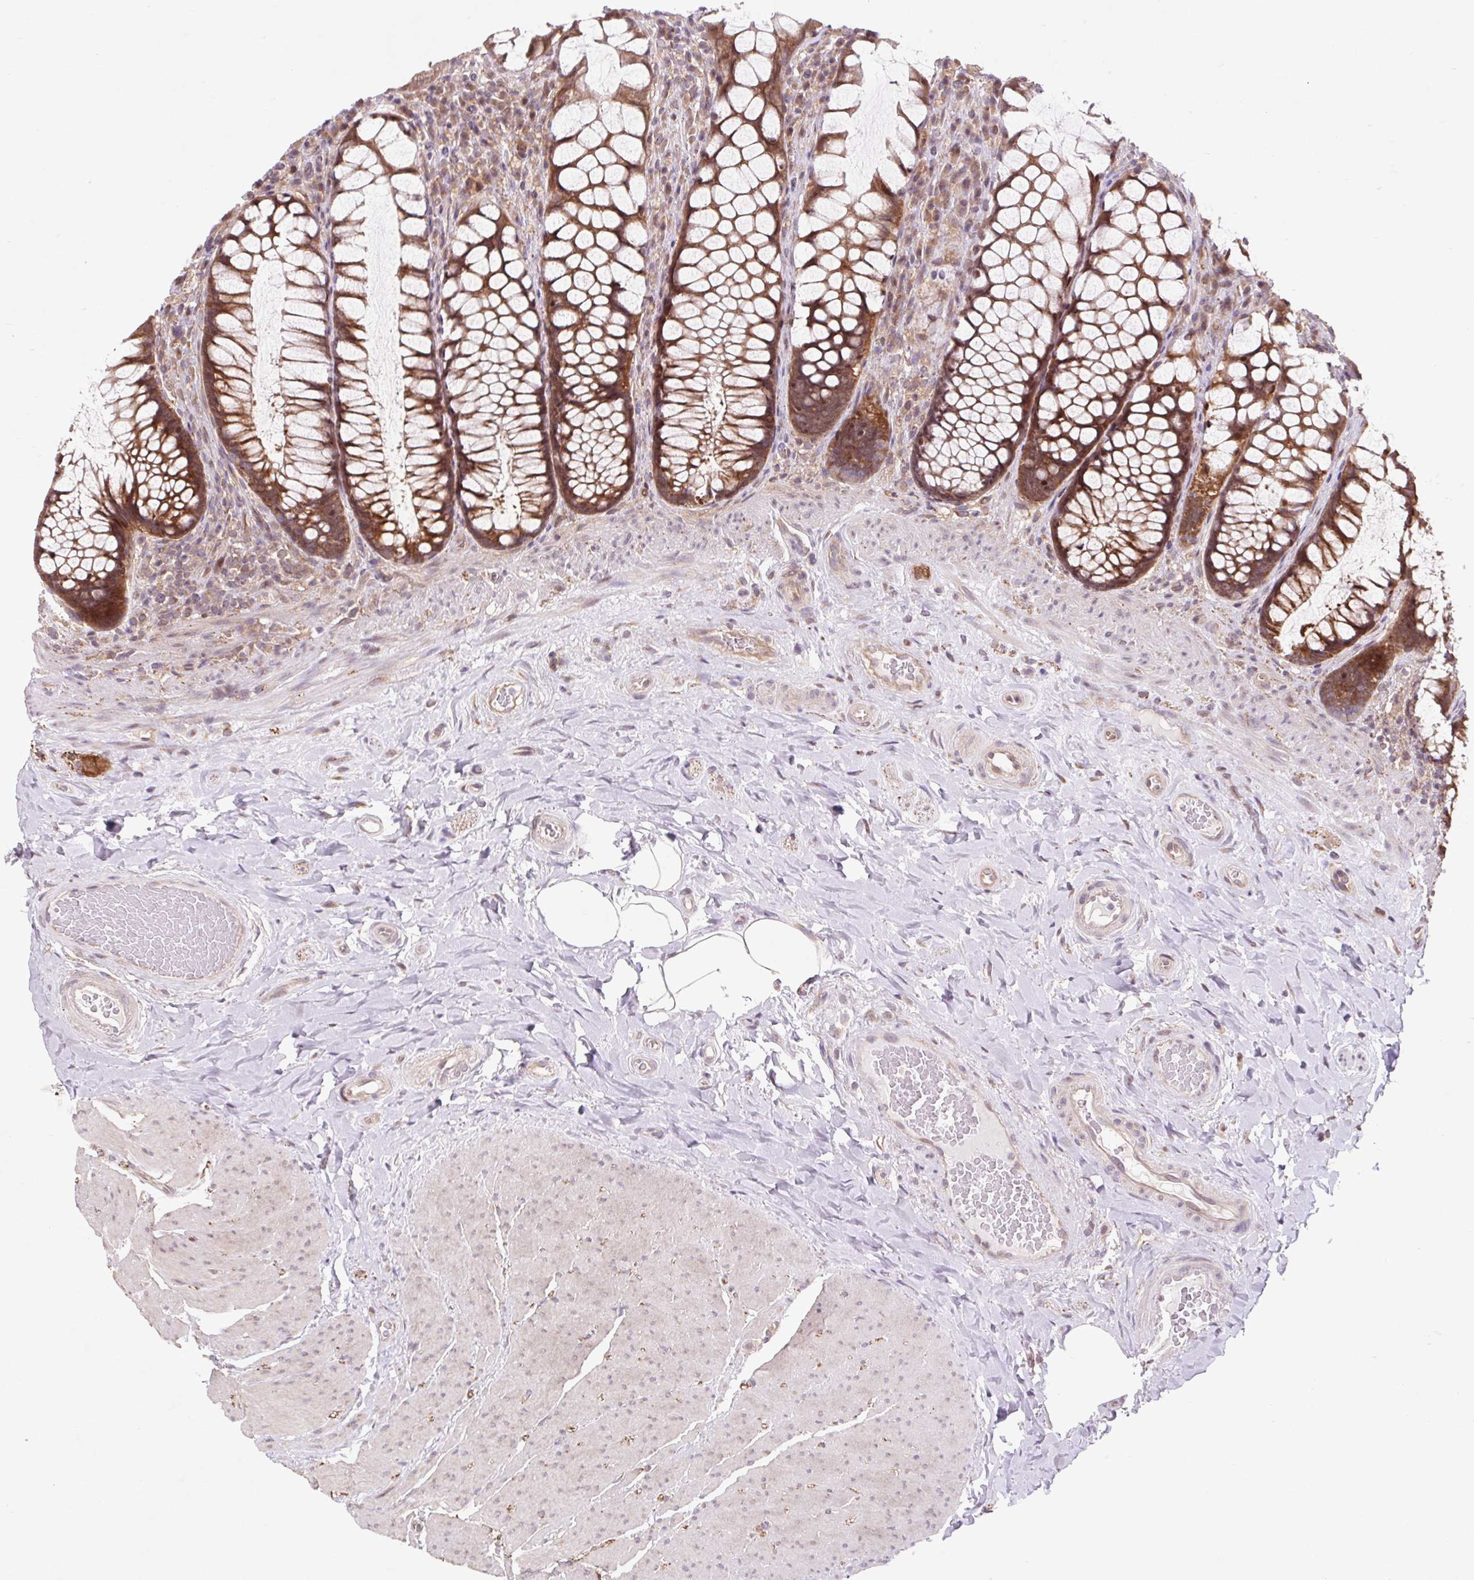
{"staining": {"intensity": "strong", "quantity": ">75%", "location": "cytoplasmic/membranous"}, "tissue": "rectum", "cell_type": "Glandular cells", "image_type": "normal", "snomed": [{"axis": "morphology", "description": "Normal tissue, NOS"}, {"axis": "topography", "description": "Rectum"}], "caption": "A high-resolution photomicrograph shows IHC staining of normal rectum, which displays strong cytoplasmic/membranous staining in approximately >75% of glandular cells. The protein of interest is shown in brown color, while the nuclei are stained blue.", "gene": "HFE", "patient": {"sex": "female", "age": 58}}